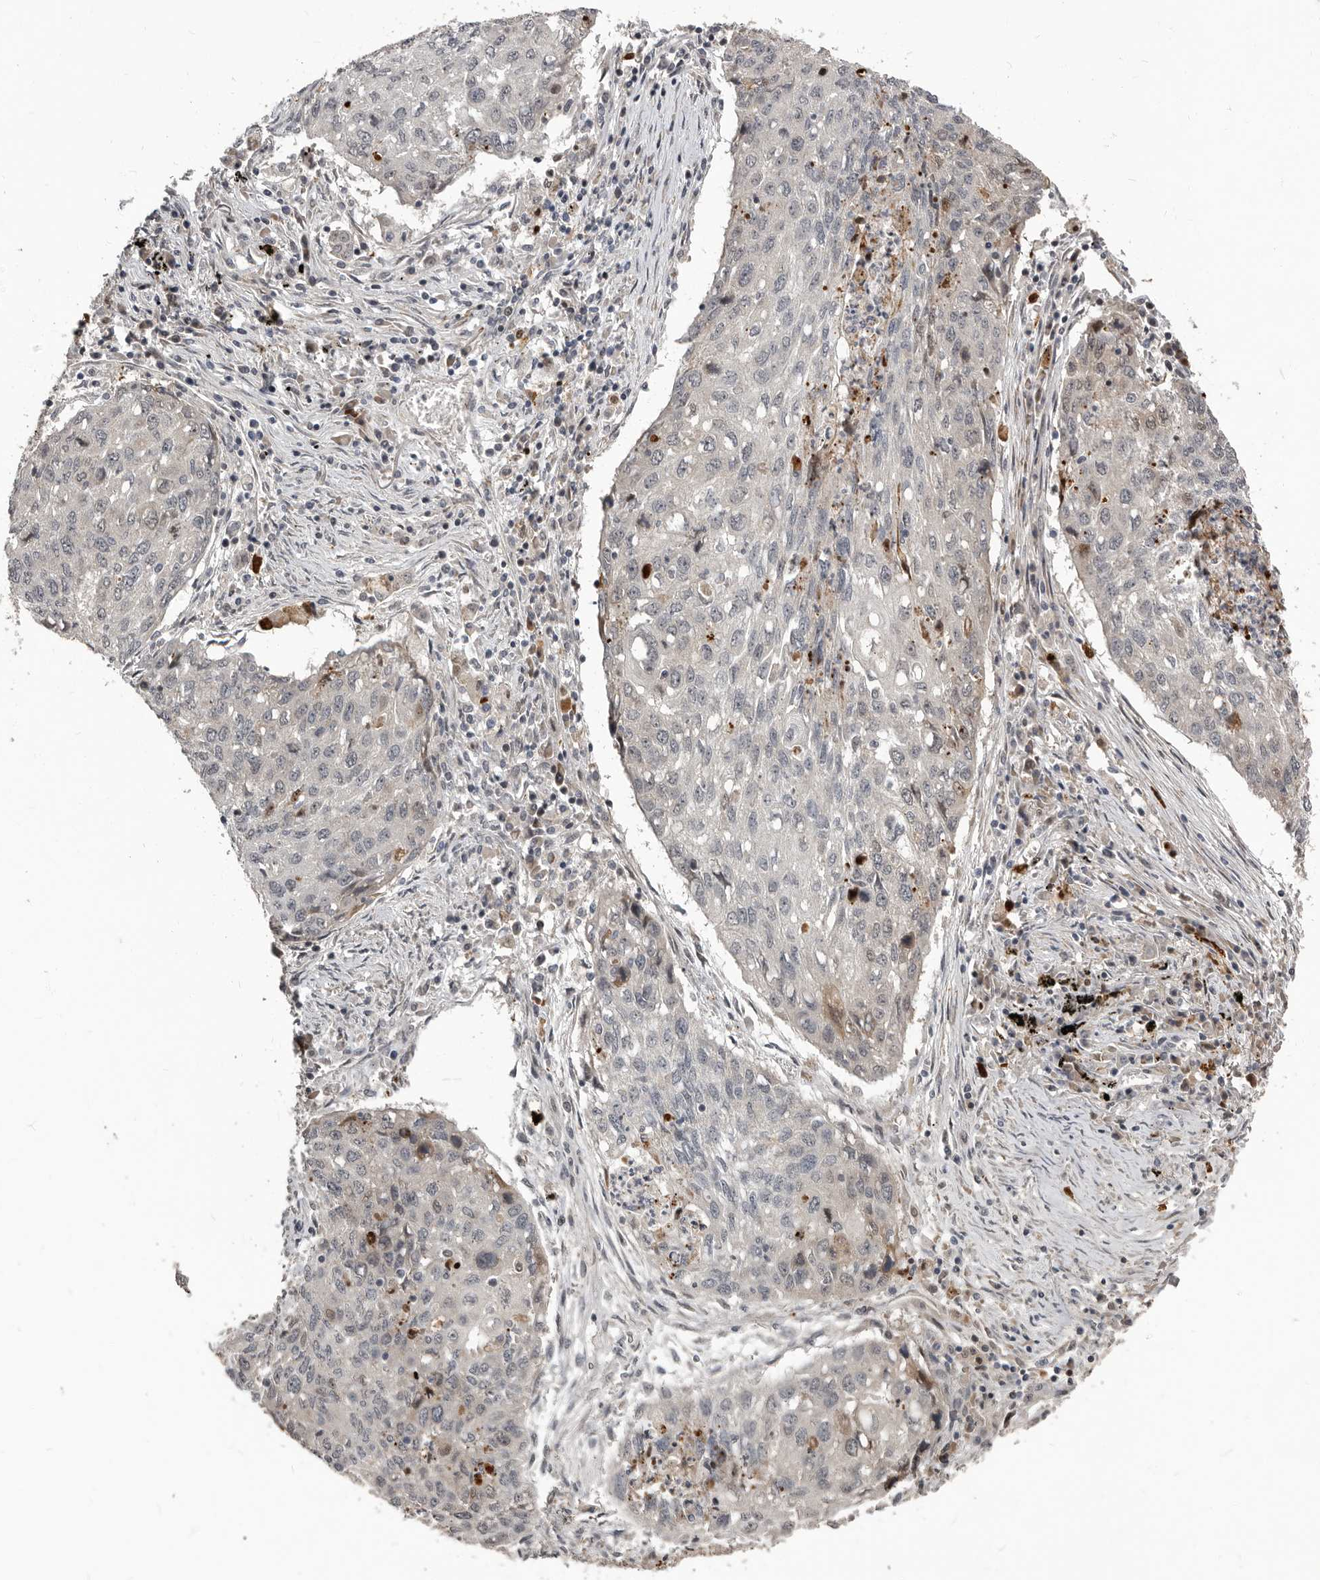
{"staining": {"intensity": "negative", "quantity": "none", "location": "none"}, "tissue": "lung cancer", "cell_type": "Tumor cells", "image_type": "cancer", "snomed": [{"axis": "morphology", "description": "Squamous cell carcinoma, NOS"}, {"axis": "topography", "description": "Lung"}], "caption": "IHC image of squamous cell carcinoma (lung) stained for a protein (brown), which reveals no staining in tumor cells.", "gene": "APOL6", "patient": {"sex": "female", "age": 63}}